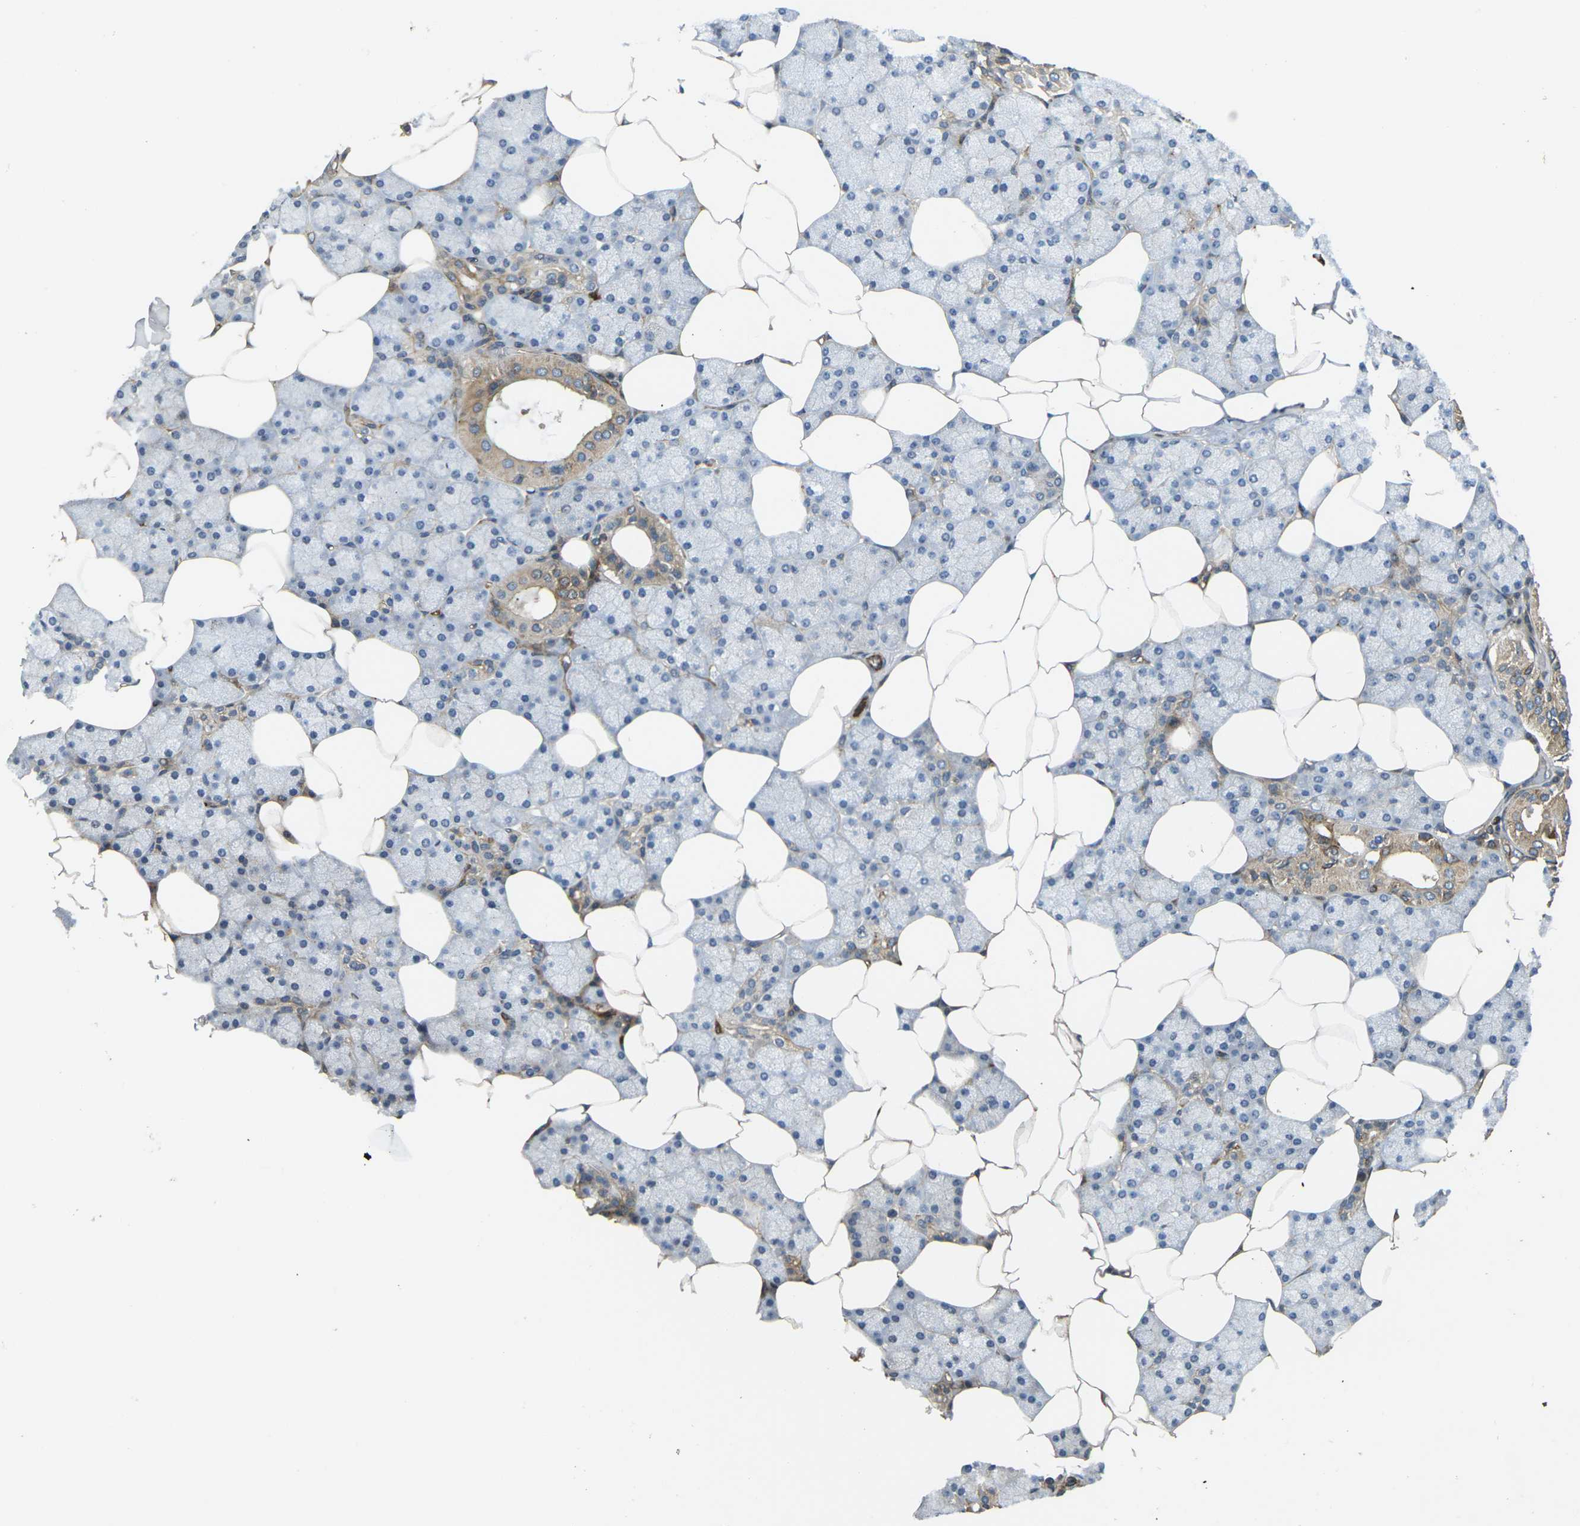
{"staining": {"intensity": "moderate", "quantity": "25%-75%", "location": "cytoplasmic/membranous"}, "tissue": "salivary gland", "cell_type": "Glandular cells", "image_type": "normal", "snomed": [{"axis": "morphology", "description": "Normal tissue, NOS"}, {"axis": "topography", "description": "Salivary gland"}], "caption": "Immunohistochemical staining of unremarkable salivary gland shows 25%-75% levels of moderate cytoplasmic/membranous protein staining in about 25%-75% of glandular cells.", "gene": "ECE1", "patient": {"sex": "male", "age": 62}}